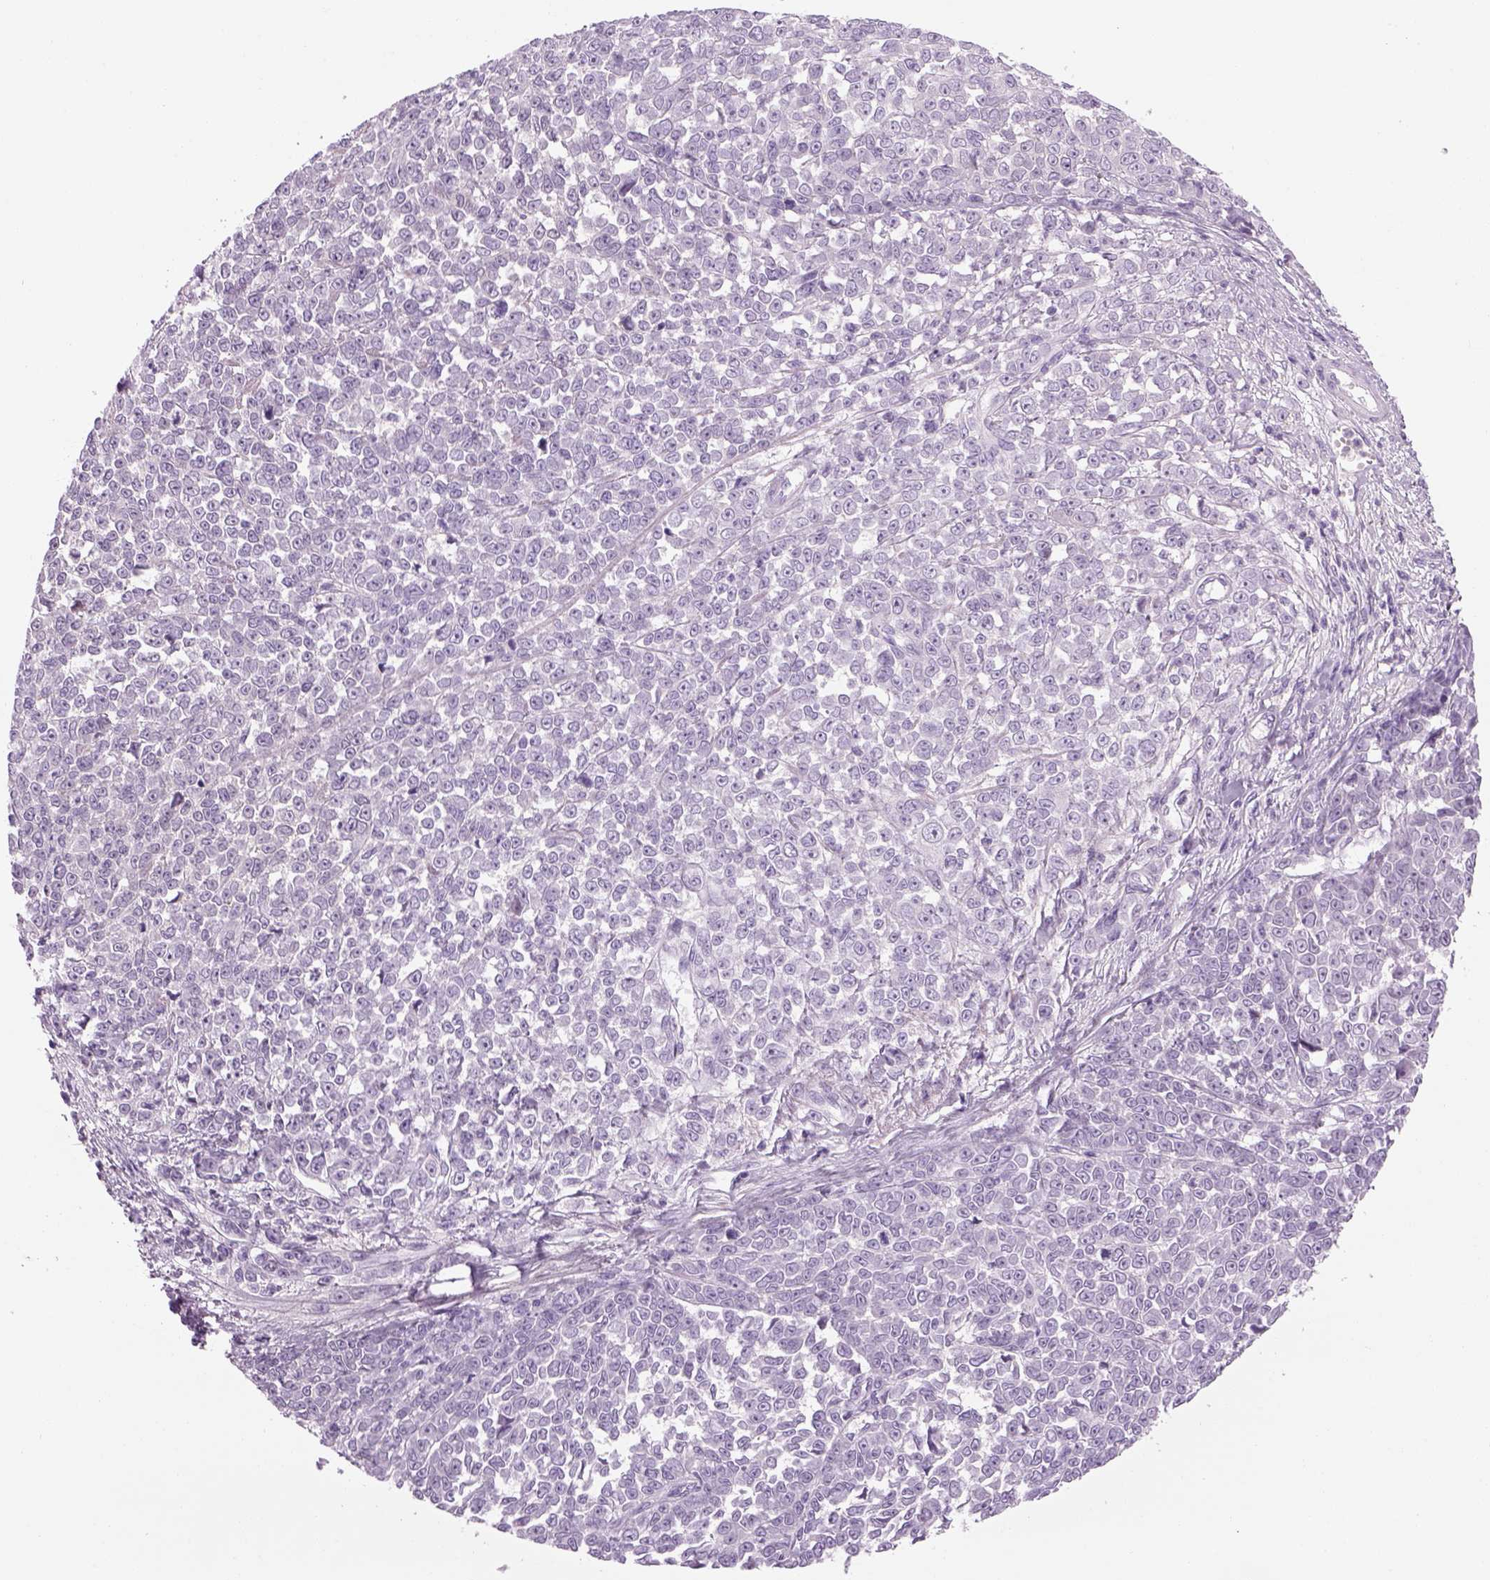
{"staining": {"intensity": "negative", "quantity": "none", "location": "none"}, "tissue": "melanoma", "cell_type": "Tumor cells", "image_type": "cancer", "snomed": [{"axis": "morphology", "description": "Malignant melanoma, NOS"}, {"axis": "topography", "description": "Skin"}], "caption": "Immunohistochemistry image of human melanoma stained for a protein (brown), which shows no positivity in tumor cells.", "gene": "MDH1B", "patient": {"sex": "female", "age": 95}}